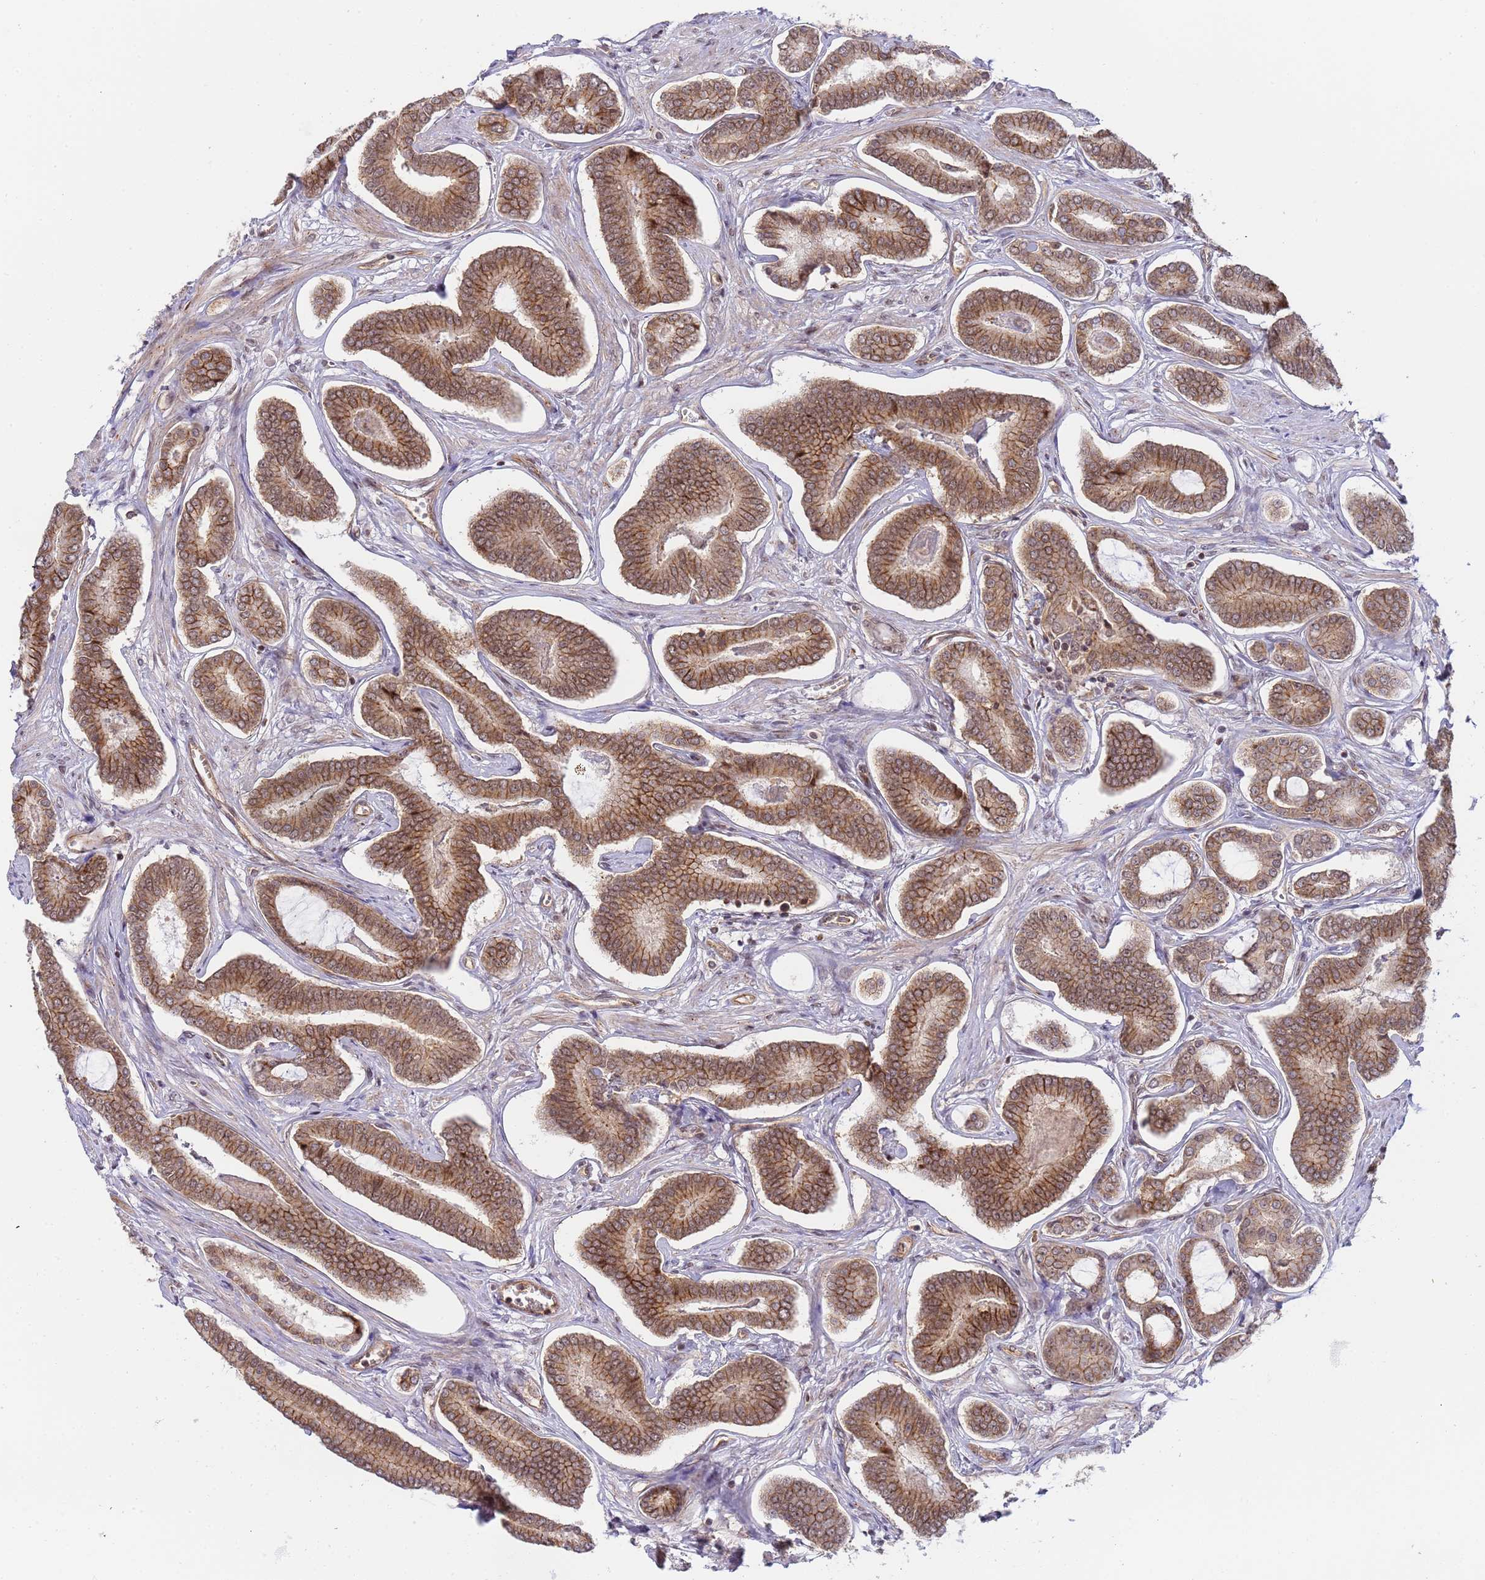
{"staining": {"intensity": "moderate", "quantity": ">75%", "location": "cytoplasmic/membranous"}, "tissue": "prostate cancer", "cell_type": "Tumor cells", "image_type": "cancer", "snomed": [{"axis": "morphology", "description": "Adenocarcinoma, NOS"}, {"axis": "topography", "description": "Prostate and seminal vesicle, NOS"}], "caption": "Immunohistochemistry (IHC) of human prostate cancer reveals medium levels of moderate cytoplasmic/membranous staining in approximately >75% of tumor cells.", "gene": "EMC2", "patient": {"sex": "male", "age": 76}}